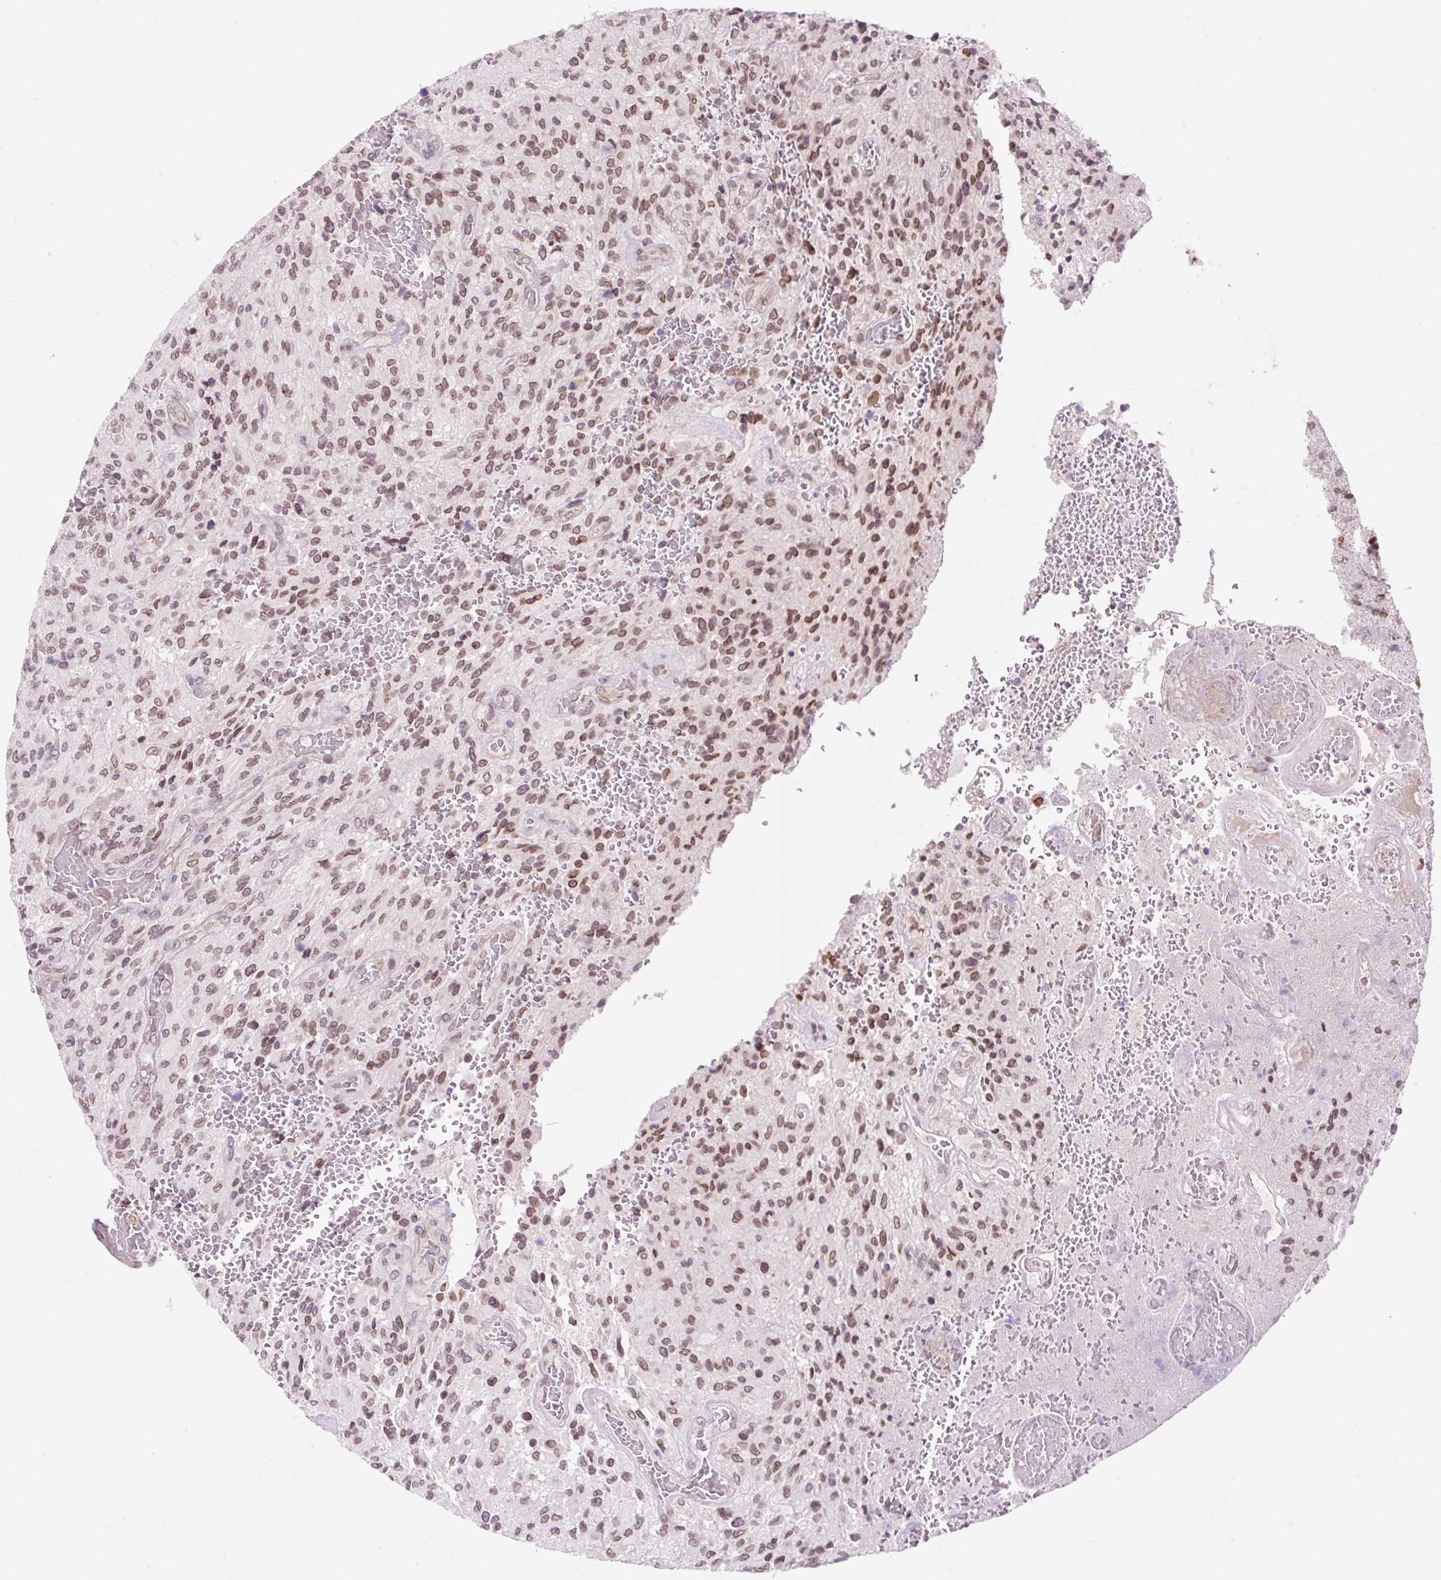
{"staining": {"intensity": "moderate", "quantity": ">75%", "location": "cytoplasmic/membranous,nuclear"}, "tissue": "glioma", "cell_type": "Tumor cells", "image_type": "cancer", "snomed": [{"axis": "morphology", "description": "Normal tissue, NOS"}, {"axis": "morphology", "description": "Glioma, malignant, High grade"}, {"axis": "topography", "description": "Cerebral cortex"}], "caption": "Immunohistochemical staining of human high-grade glioma (malignant) demonstrates moderate cytoplasmic/membranous and nuclear protein positivity in approximately >75% of tumor cells.", "gene": "ZNF610", "patient": {"sex": "male", "age": 56}}